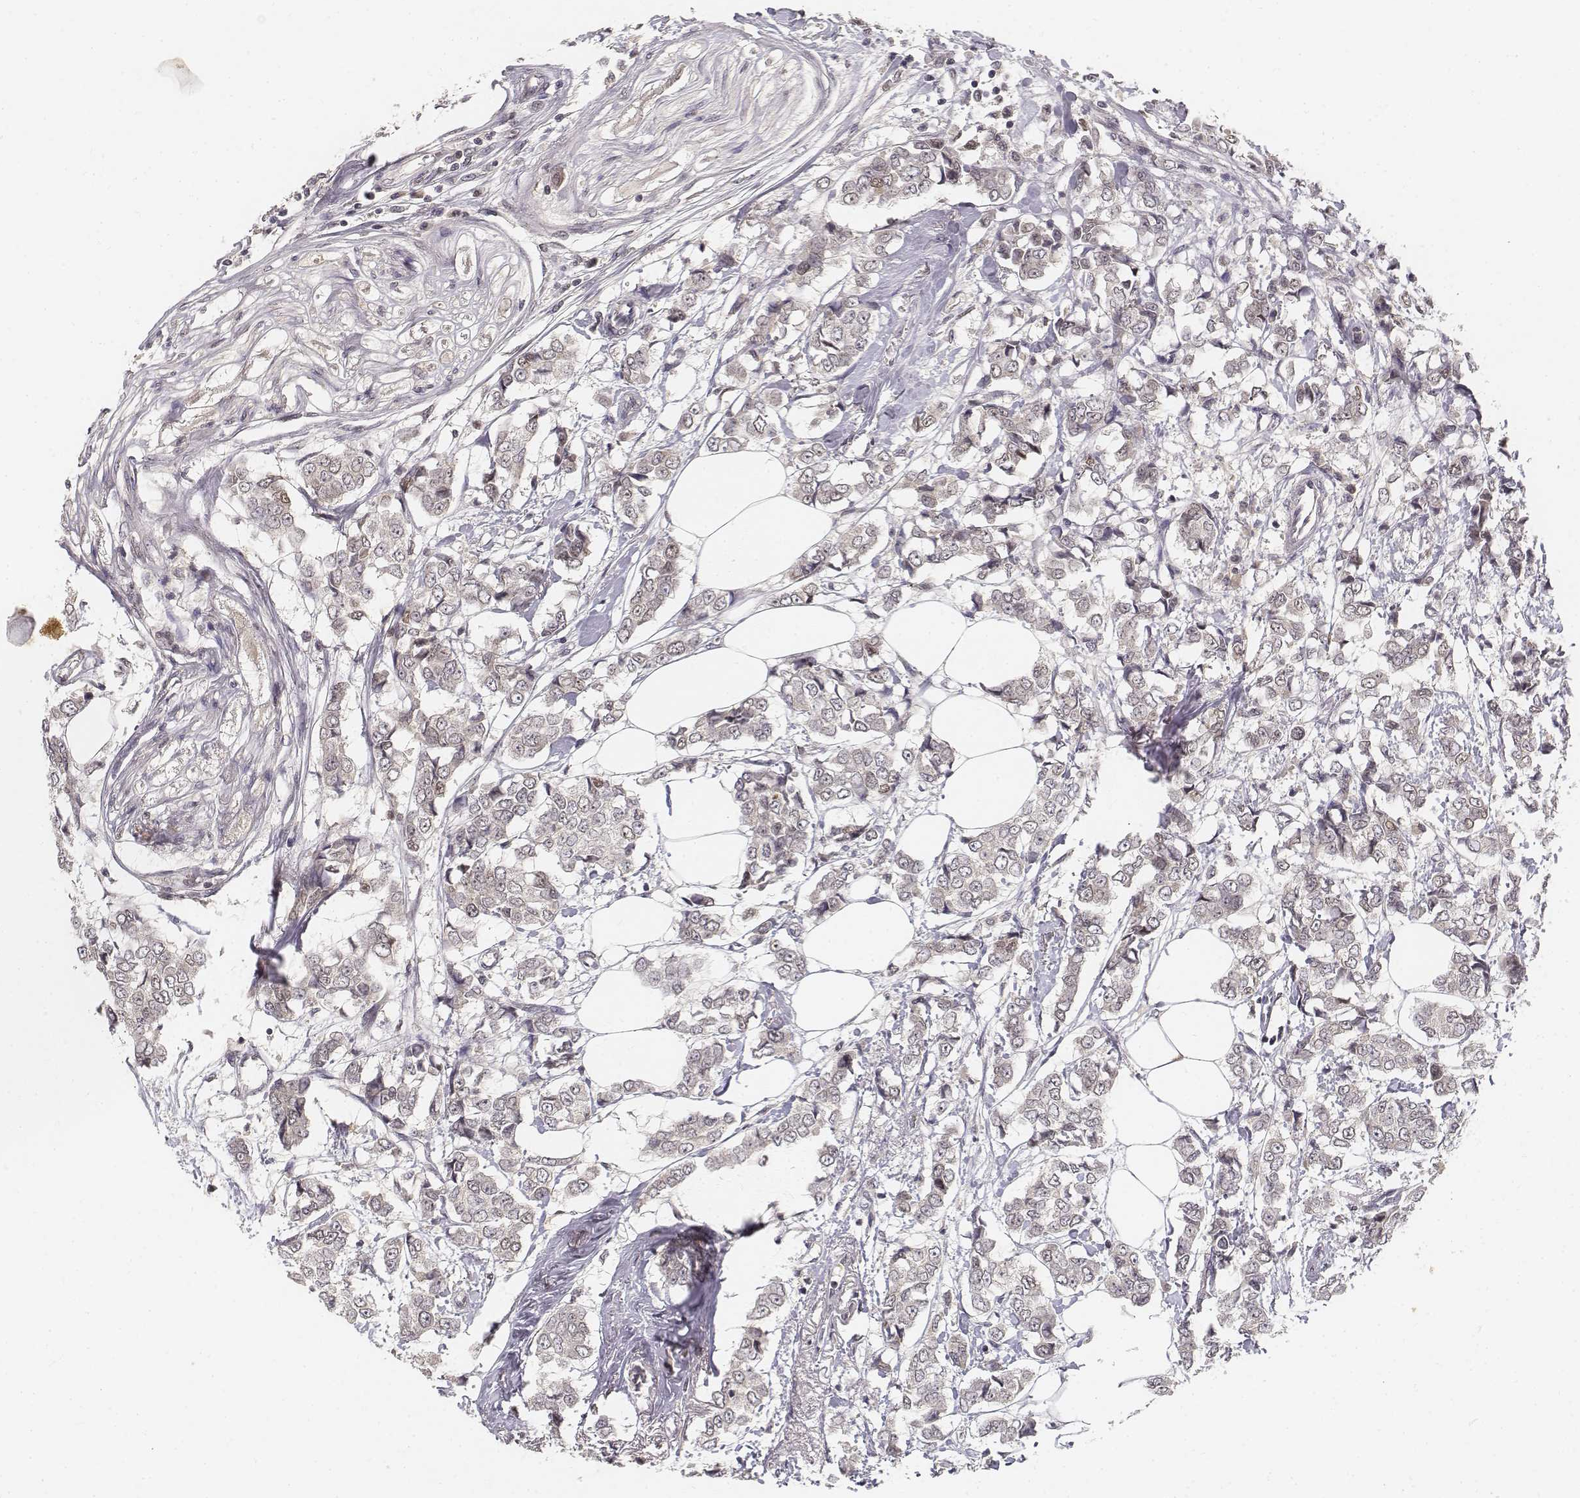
{"staining": {"intensity": "negative", "quantity": "none", "location": "none"}, "tissue": "breast cancer", "cell_type": "Tumor cells", "image_type": "cancer", "snomed": [{"axis": "morphology", "description": "Duct carcinoma"}, {"axis": "topography", "description": "Breast"}], "caption": "IHC histopathology image of human breast infiltrating ductal carcinoma stained for a protein (brown), which shows no expression in tumor cells.", "gene": "FANCD2", "patient": {"sex": "female", "age": 94}}